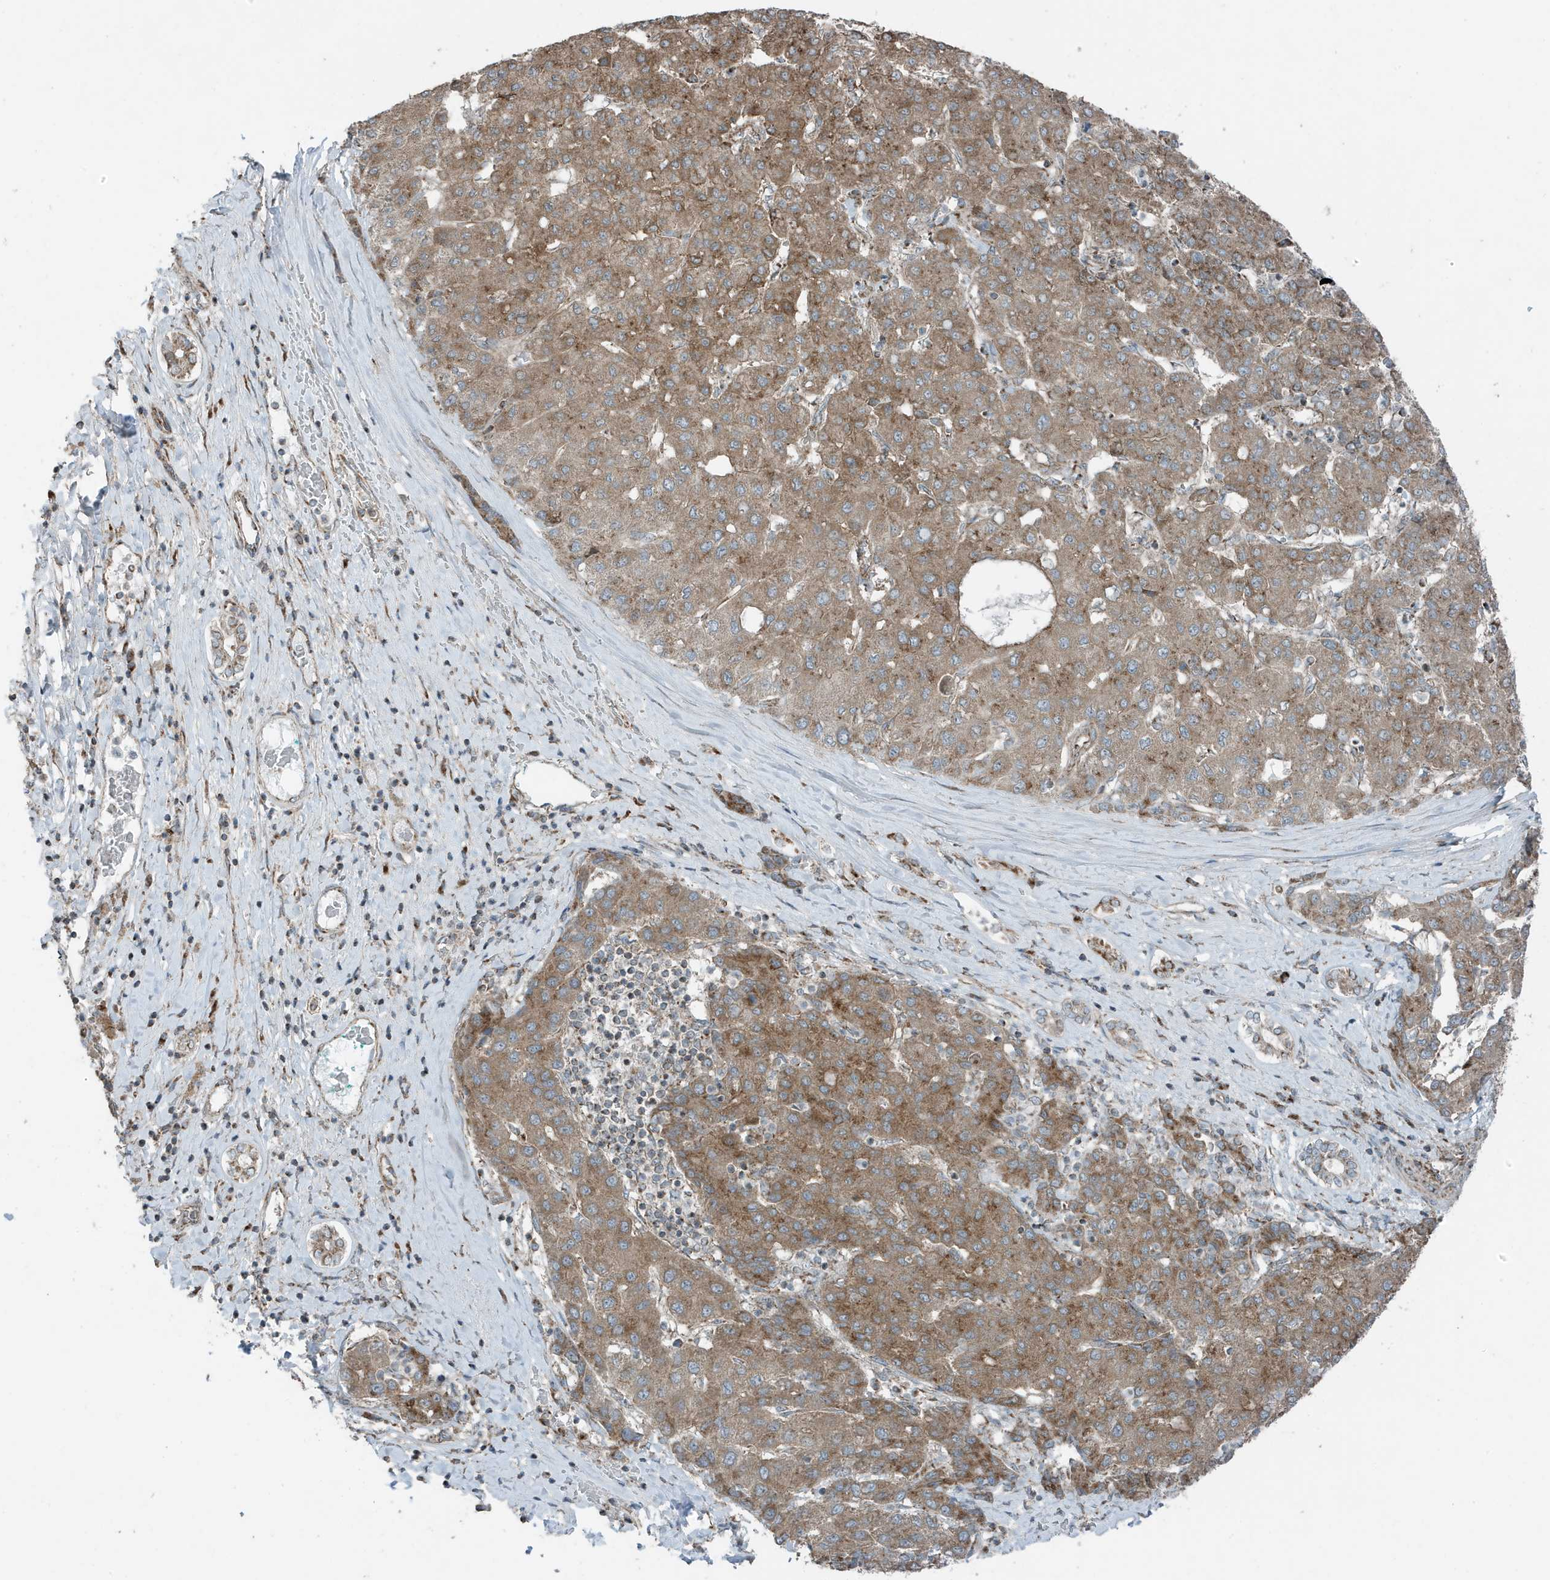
{"staining": {"intensity": "moderate", "quantity": ">75%", "location": "cytoplasmic/membranous"}, "tissue": "liver cancer", "cell_type": "Tumor cells", "image_type": "cancer", "snomed": [{"axis": "morphology", "description": "Carcinoma, Hepatocellular, NOS"}, {"axis": "topography", "description": "Liver"}], "caption": "Liver cancer stained for a protein demonstrates moderate cytoplasmic/membranous positivity in tumor cells.", "gene": "GOLGA4", "patient": {"sex": "male", "age": 65}}